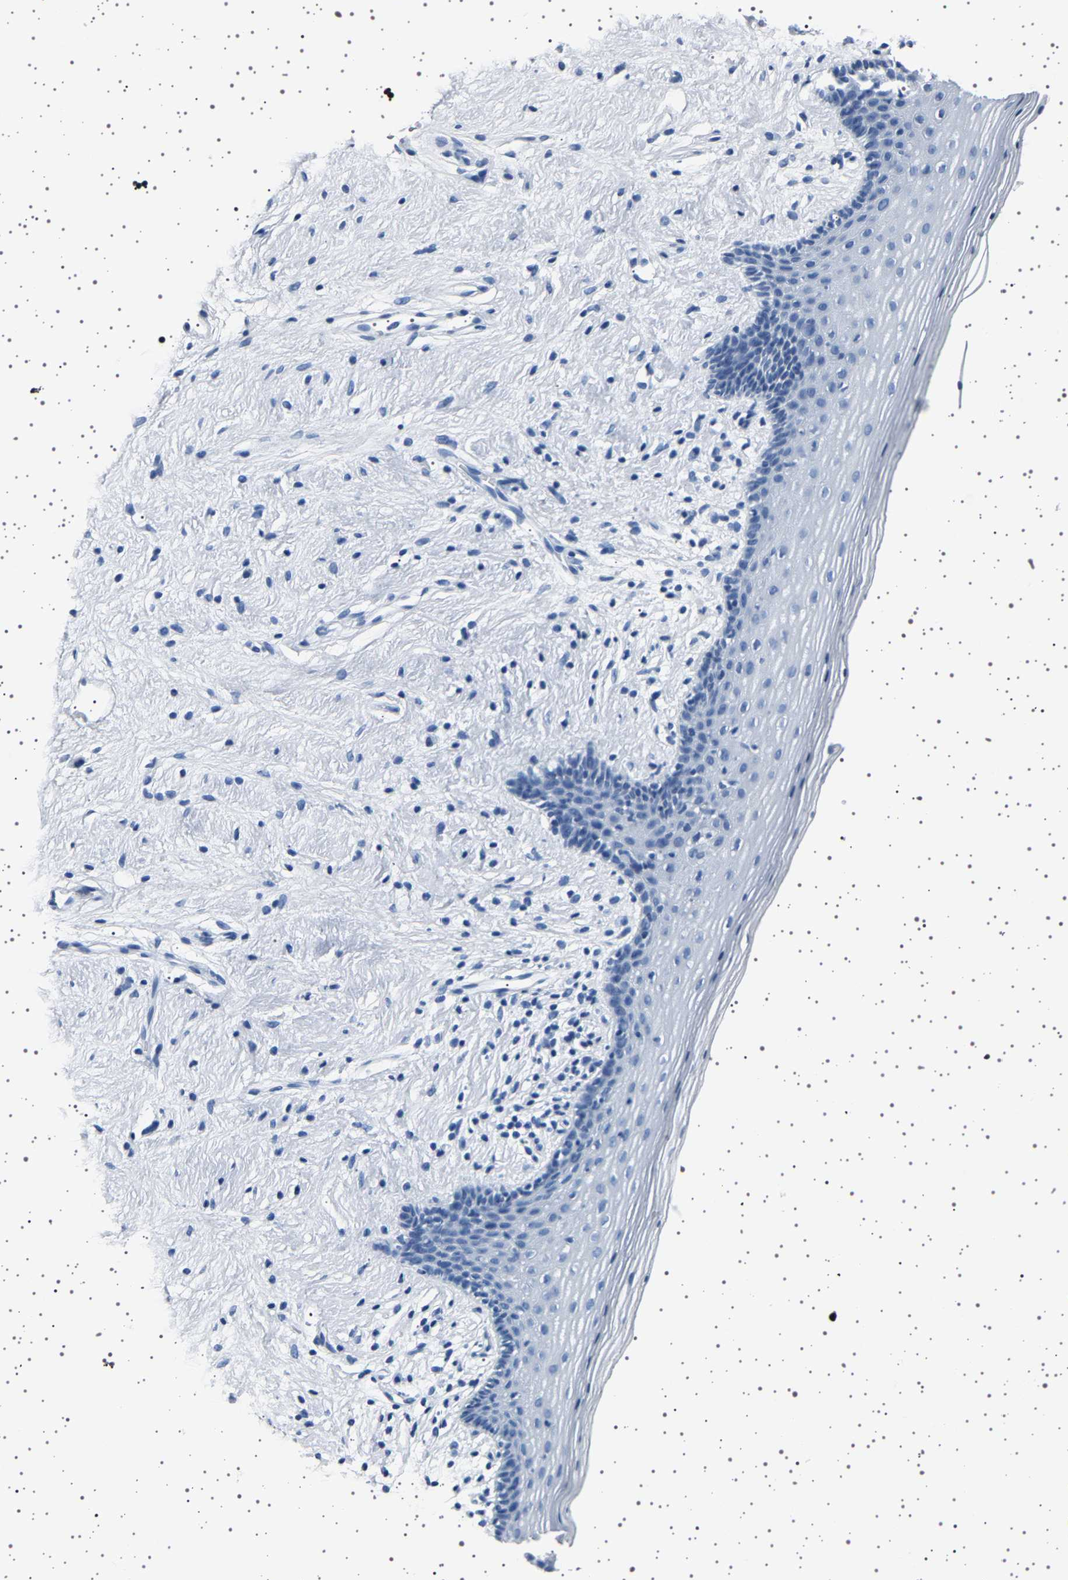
{"staining": {"intensity": "negative", "quantity": "none", "location": "none"}, "tissue": "vagina", "cell_type": "Squamous epithelial cells", "image_type": "normal", "snomed": [{"axis": "morphology", "description": "Normal tissue, NOS"}, {"axis": "topography", "description": "Vagina"}], "caption": "This is an immunohistochemistry (IHC) image of benign vagina. There is no positivity in squamous epithelial cells.", "gene": "TFF3", "patient": {"sex": "female", "age": 44}}